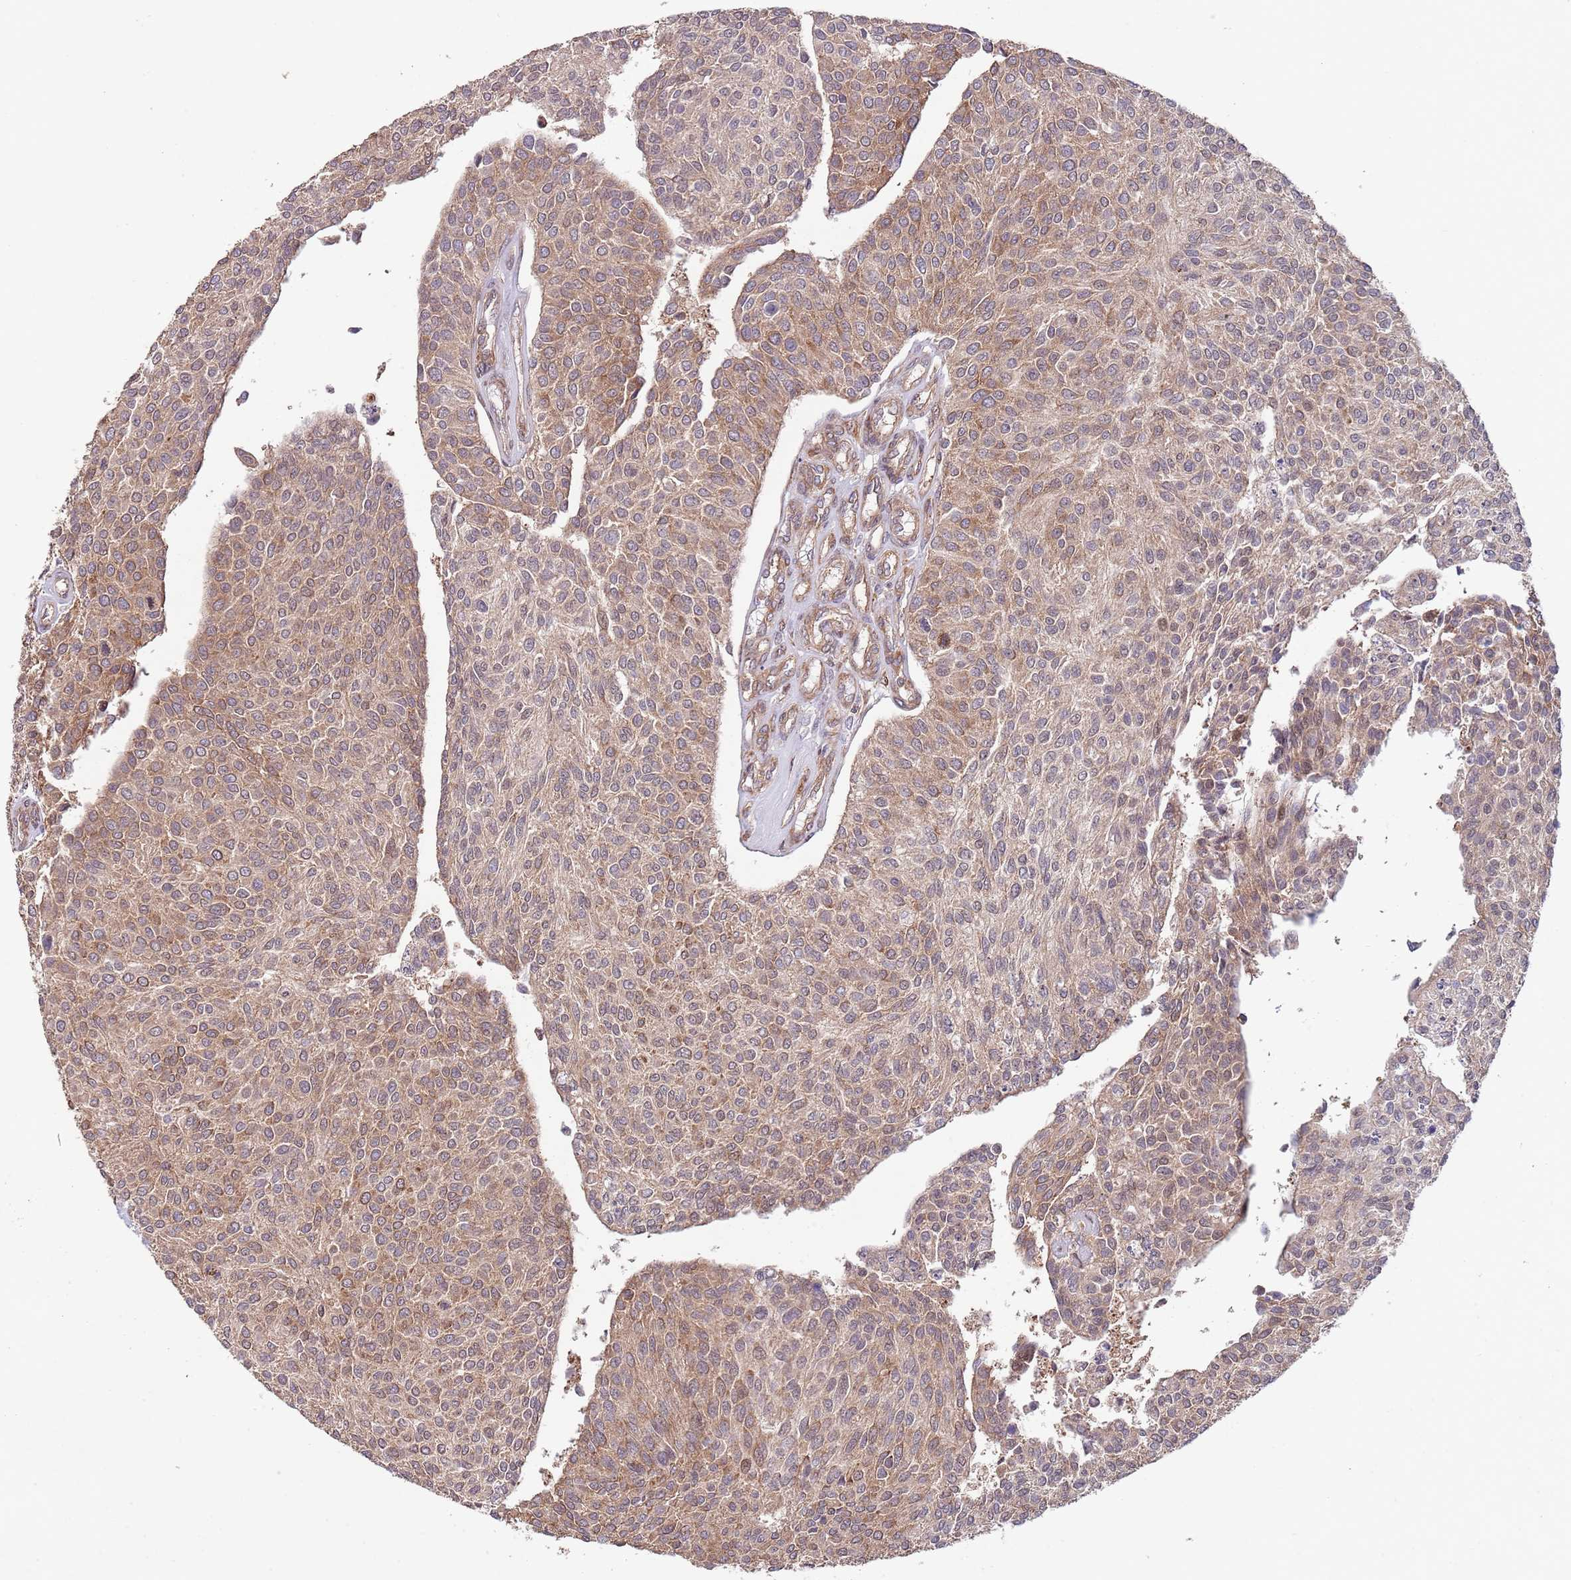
{"staining": {"intensity": "moderate", "quantity": ">75%", "location": "cytoplasmic/membranous"}, "tissue": "urothelial cancer", "cell_type": "Tumor cells", "image_type": "cancer", "snomed": [{"axis": "morphology", "description": "Urothelial carcinoma, NOS"}, {"axis": "topography", "description": "Urinary bladder"}], "caption": "Immunohistochemistry (IHC) of urothelial cancer reveals medium levels of moderate cytoplasmic/membranous expression in approximately >75% of tumor cells.", "gene": "RNF19B", "patient": {"sex": "male", "age": 55}}